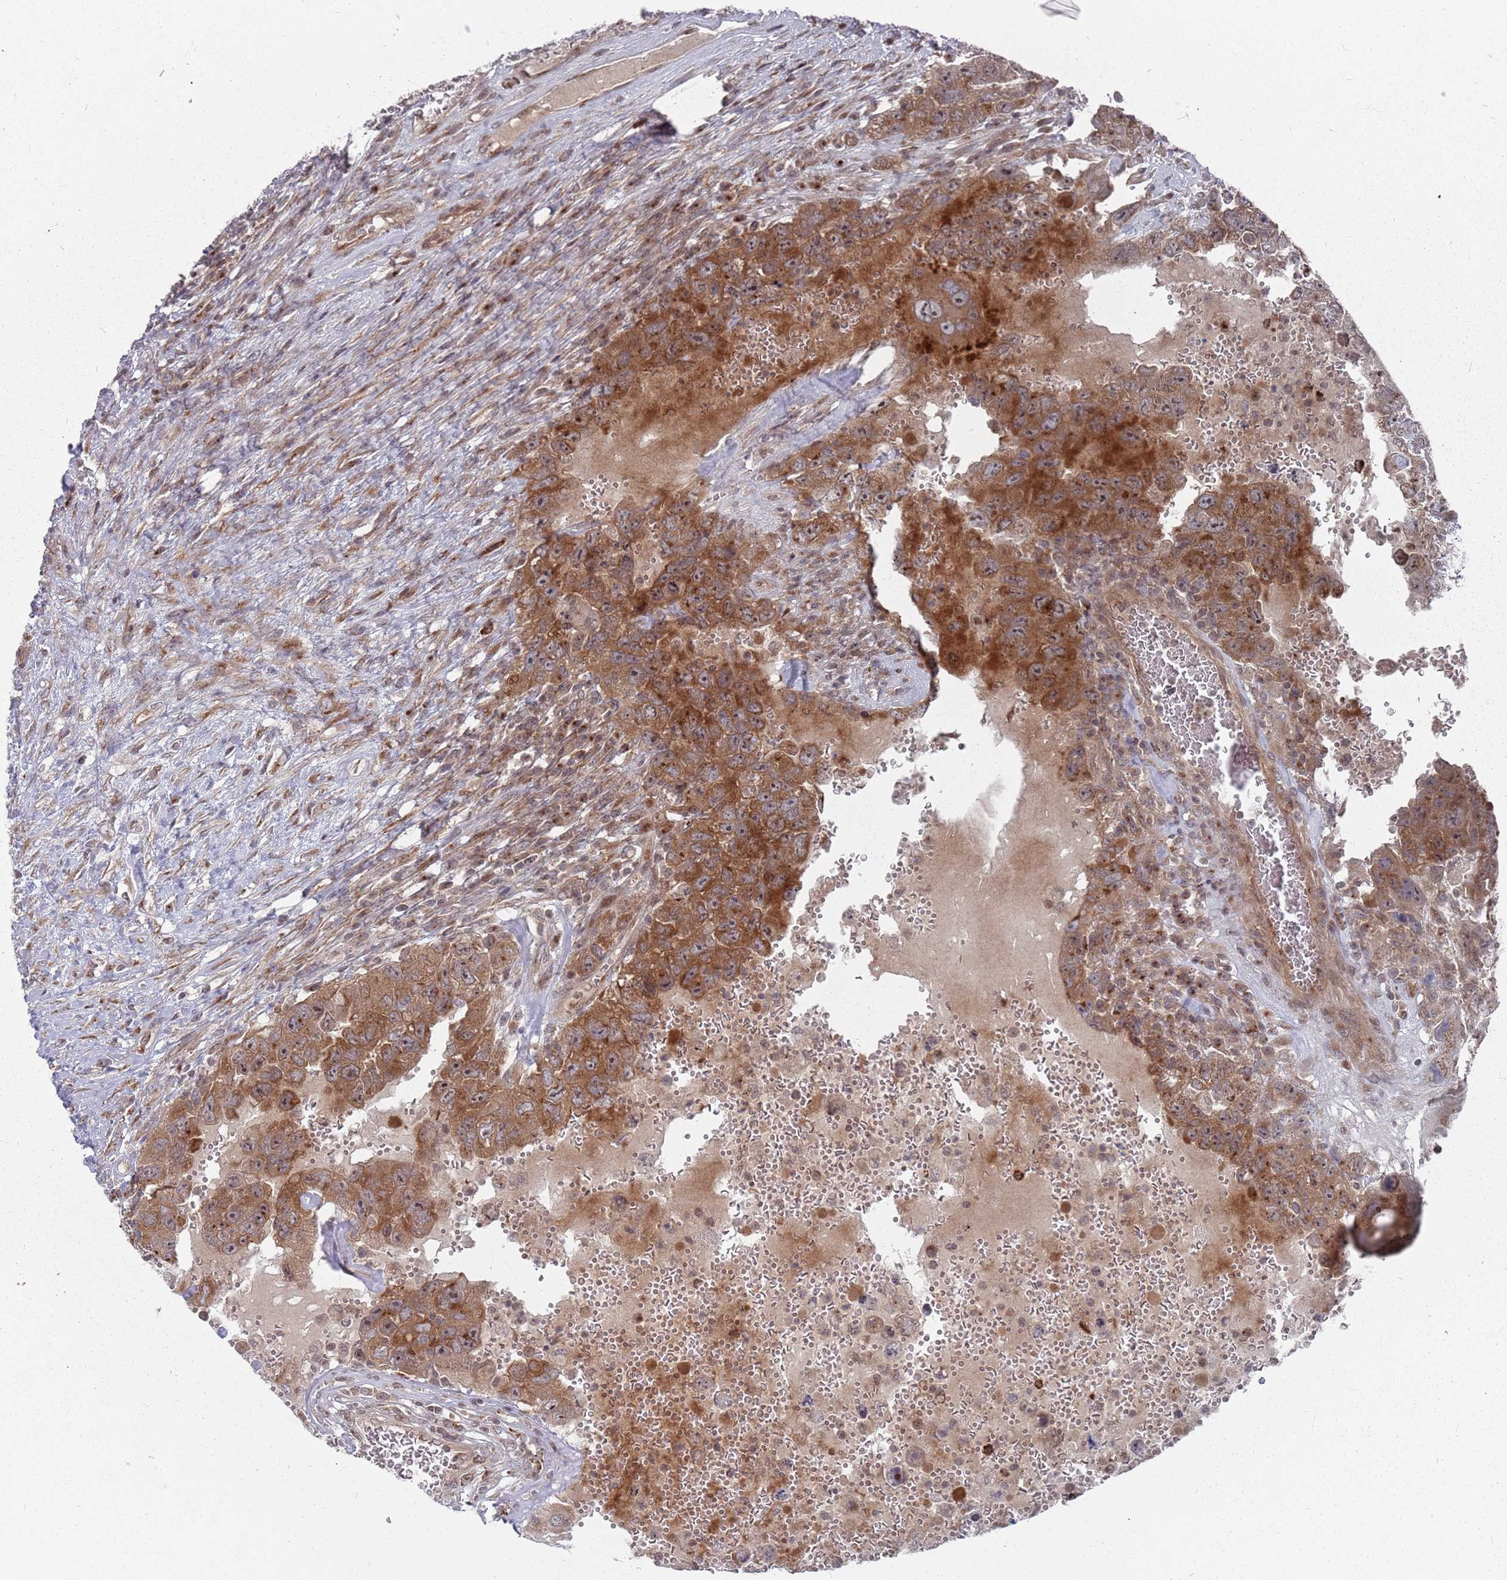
{"staining": {"intensity": "strong", "quantity": ">75%", "location": "cytoplasmic/membranous"}, "tissue": "testis cancer", "cell_type": "Tumor cells", "image_type": "cancer", "snomed": [{"axis": "morphology", "description": "Carcinoma, Embryonal, NOS"}, {"axis": "topography", "description": "Testis"}], "caption": "Immunohistochemical staining of human testis cancer shows high levels of strong cytoplasmic/membranous expression in approximately >75% of tumor cells.", "gene": "FMO4", "patient": {"sex": "male", "age": 26}}